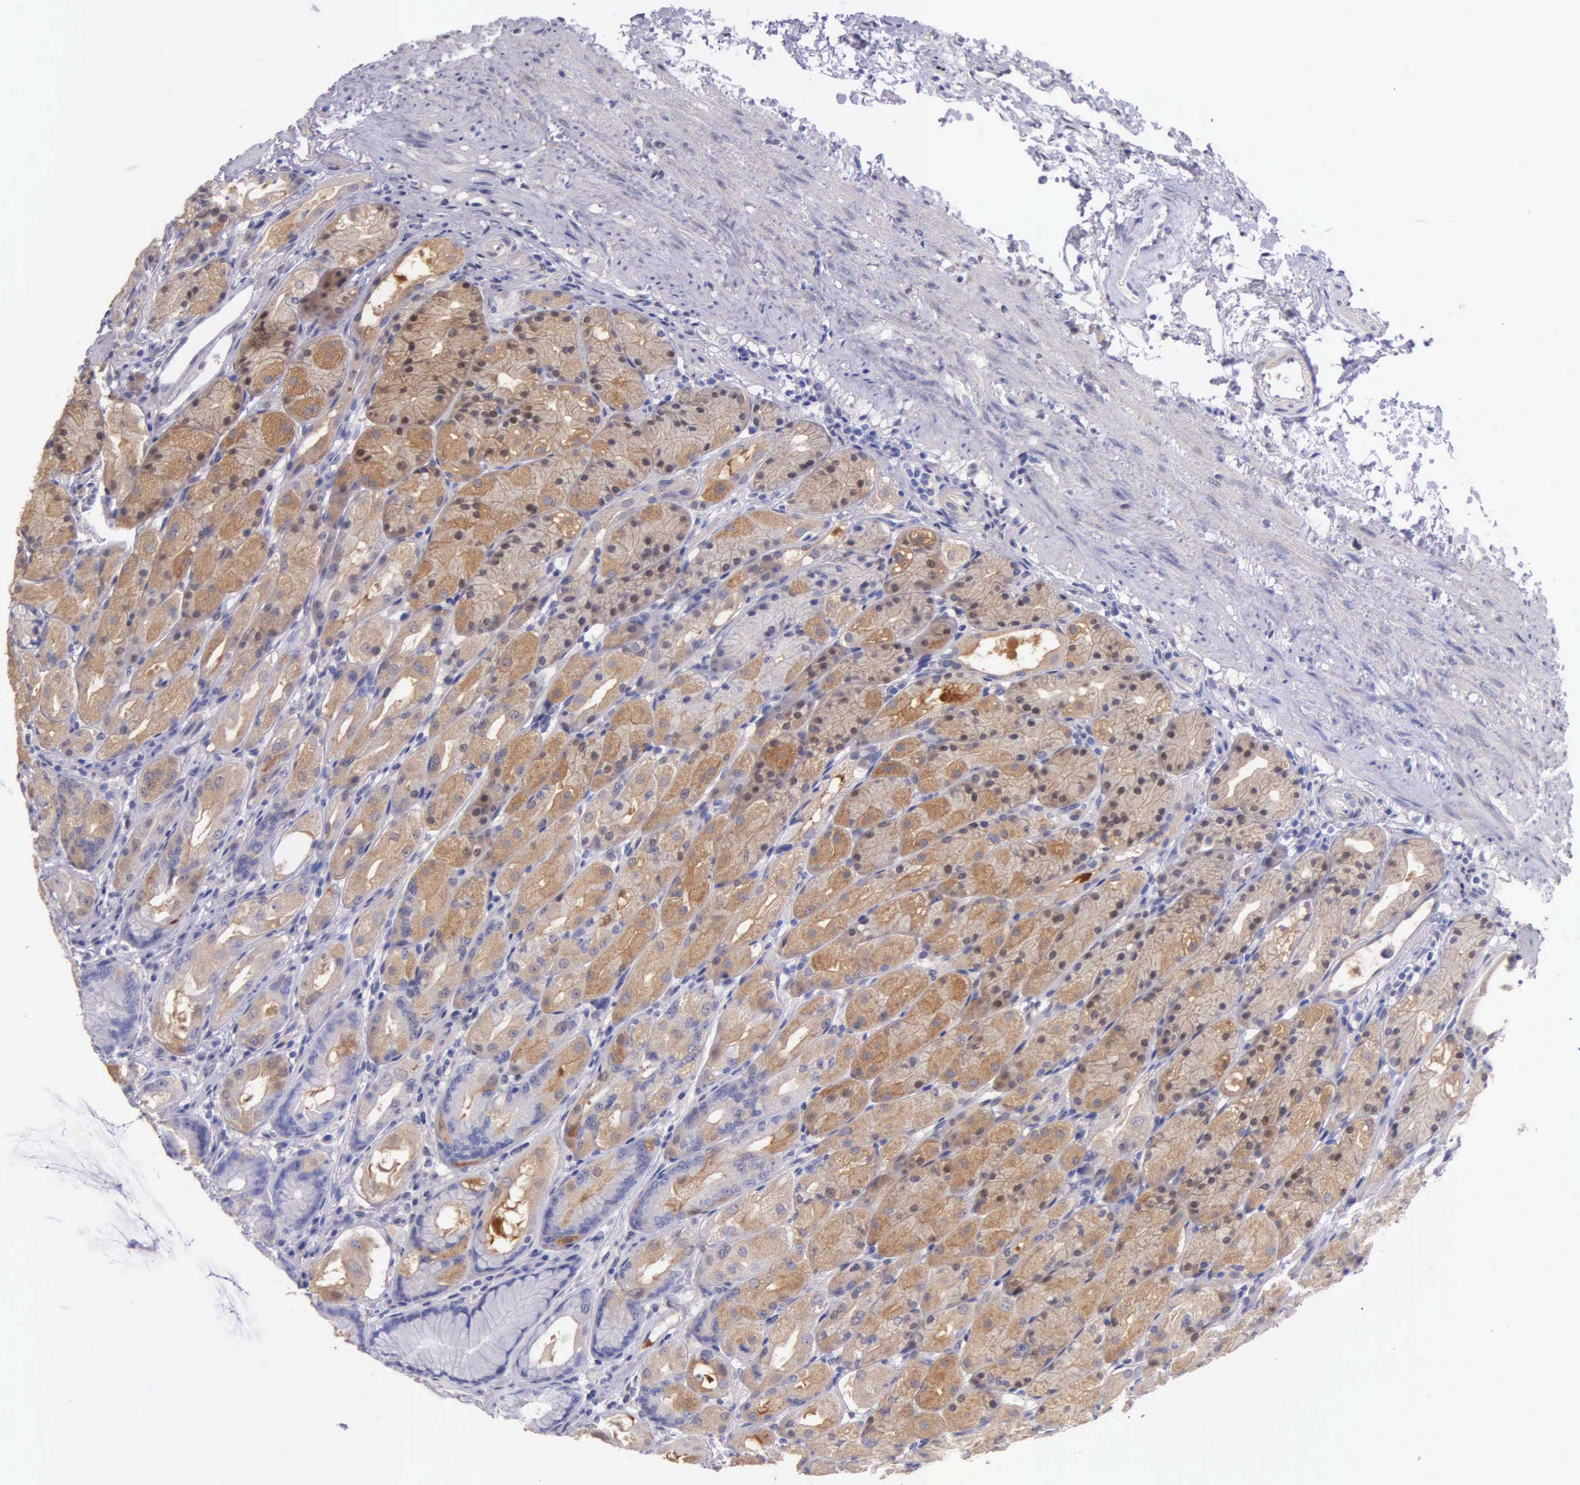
{"staining": {"intensity": "moderate", "quantity": "25%-75%", "location": "cytoplasmic/membranous"}, "tissue": "stomach", "cell_type": "Glandular cells", "image_type": "normal", "snomed": [{"axis": "morphology", "description": "Normal tissue, NOS"}, {"axis": "topography", "description": "Stomach, upper"}], "caption": "About 25%-75% of glandular cells in unremarkable human stomach demonstrate moderate cytoplasmic/membranous protein expression as visualized by brown immunohistochemical staining.", "gene": "GSTT2B", "patient": {"sex": "female", "age": 75}}